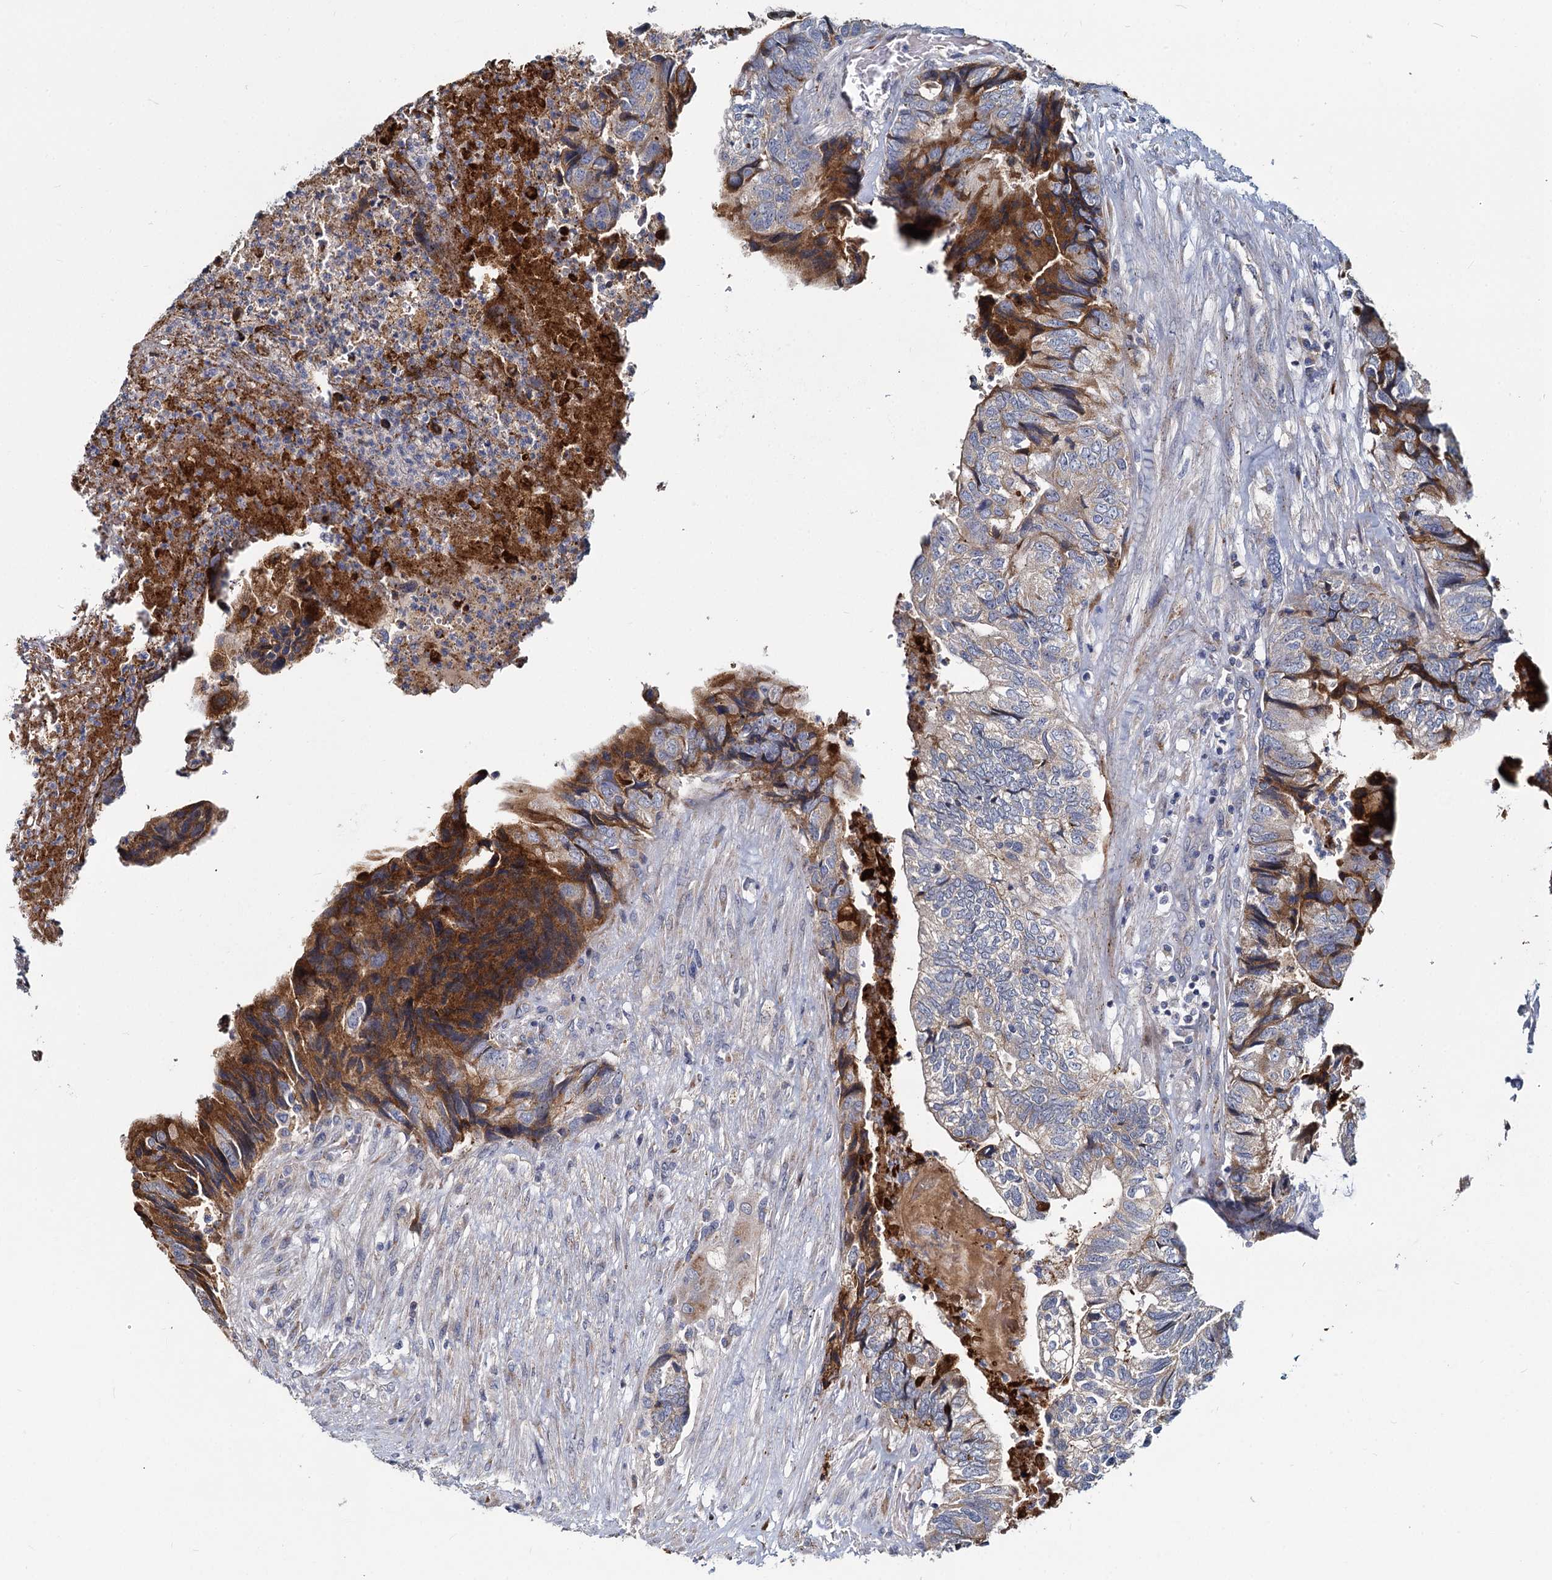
{"staining": {"intensity": "moderate", "quantity": "25%-75%", "location": "cytoplasmic/membranous"}, "tissue": "colorectal cancer", "cell_type": "Tumor cells", "image_type": "cancer", "snomed": [{"axis": "morphology", "description": "Adenocarcinoma, NOS"}, {"axis": "topography", "description": "Colon"}], "caption": "Colorectal cancer stained with a protein marker demonstrates moderate staining in tumor cells.", "gene": "DCUN1D2", "patient": {"sex": "female", "age": 67}}